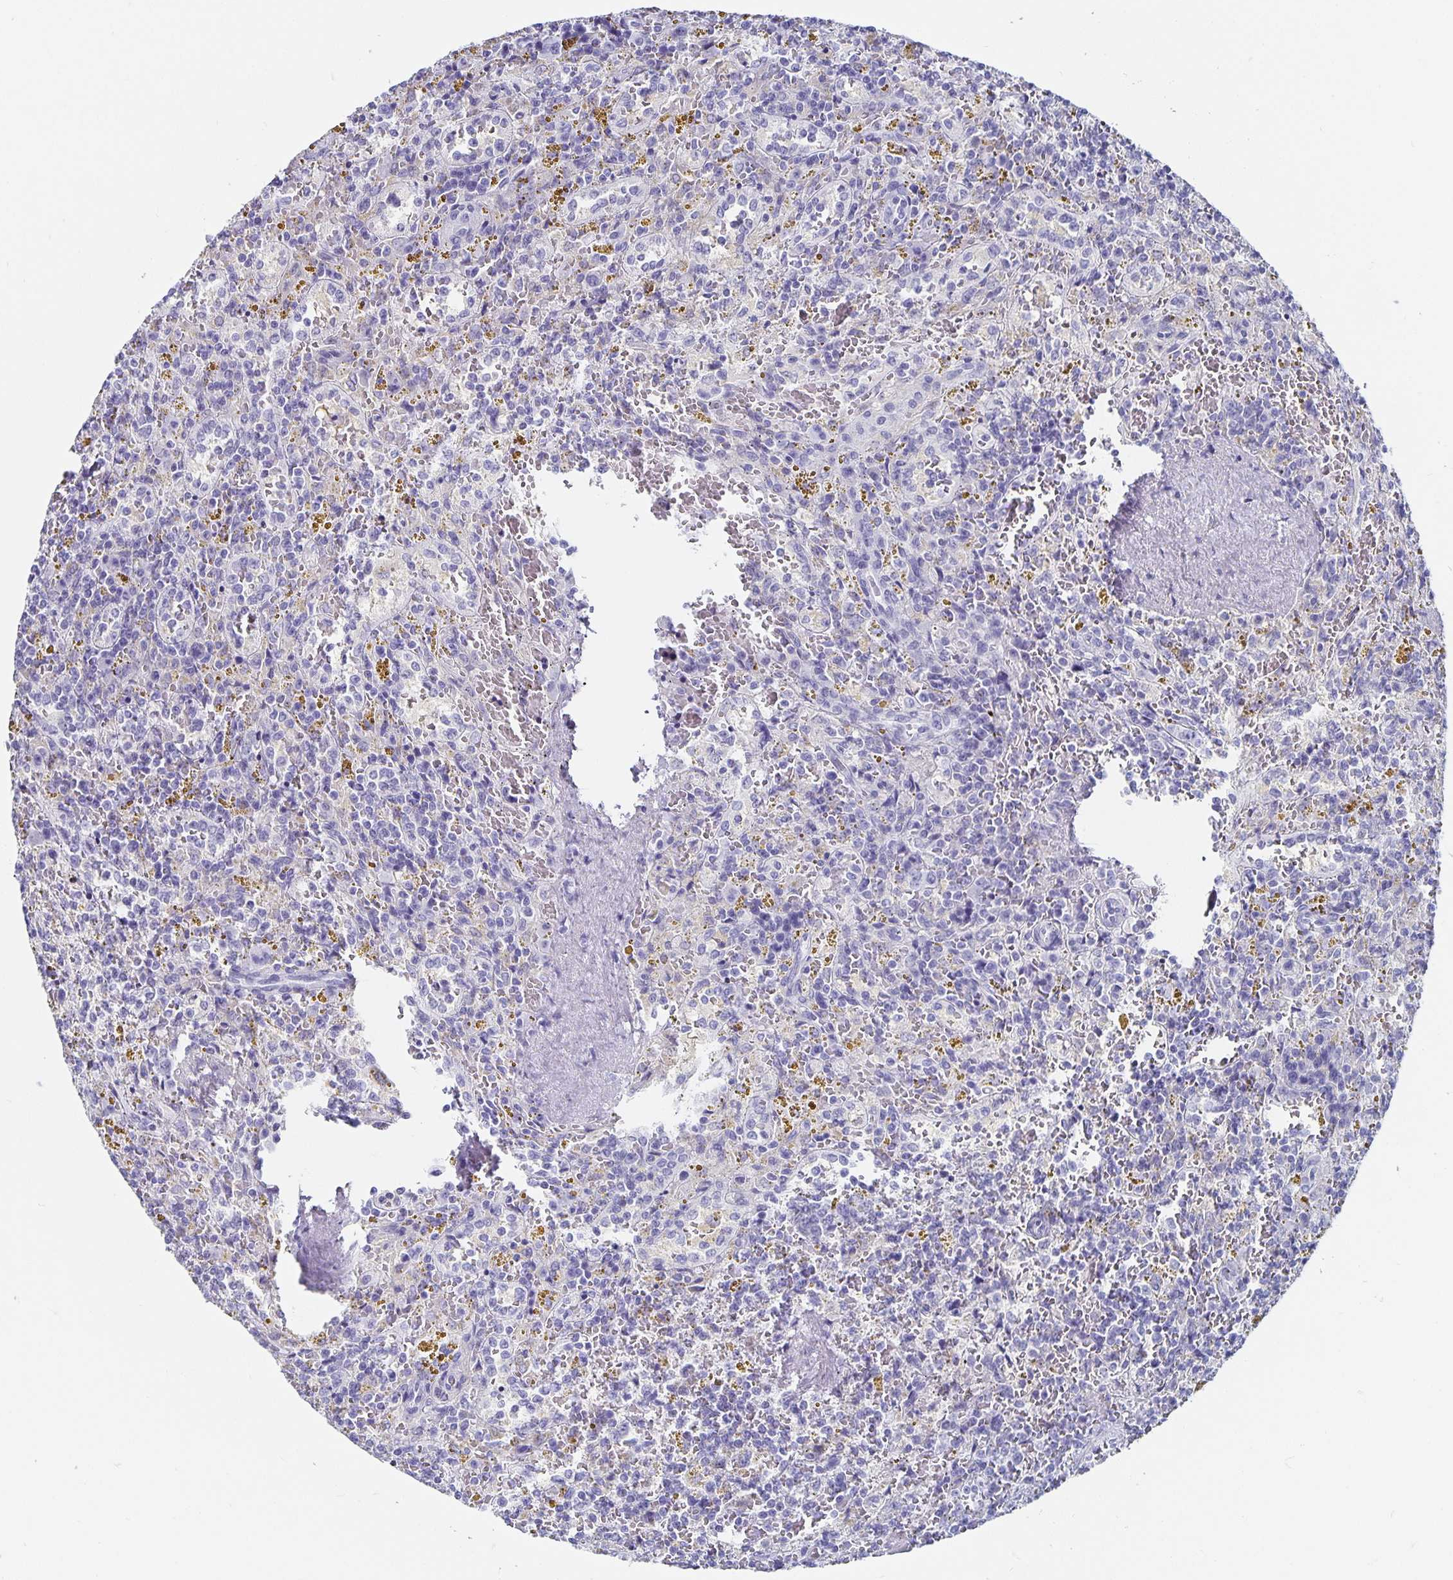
{"staining": {"intensity": "negative", "quantity": "none", "location": "none"}, "tissue": "lymphoma", "cell_type": "Tumor cells", "image_type": "cancer", "snomed": [{"axis": "morphology", "description": "Malignant lymphoma, non-Hodgkin's type, Low grade"}, {"axis": "topography", "description": "Spleen"}], "caption": "A high-resolution histopathology image shows immunohistochemistry (IHC) staining of malignant lymphoma, non-Hodgkin's type (low-grade), which reveals no significant positivity in tumor cells. (DAB (3,3'-diaminobenzidine) immunohistochemistry, high magnification).", "gene": "CHGA", "patient": {"sex": "female", "age": 65}}